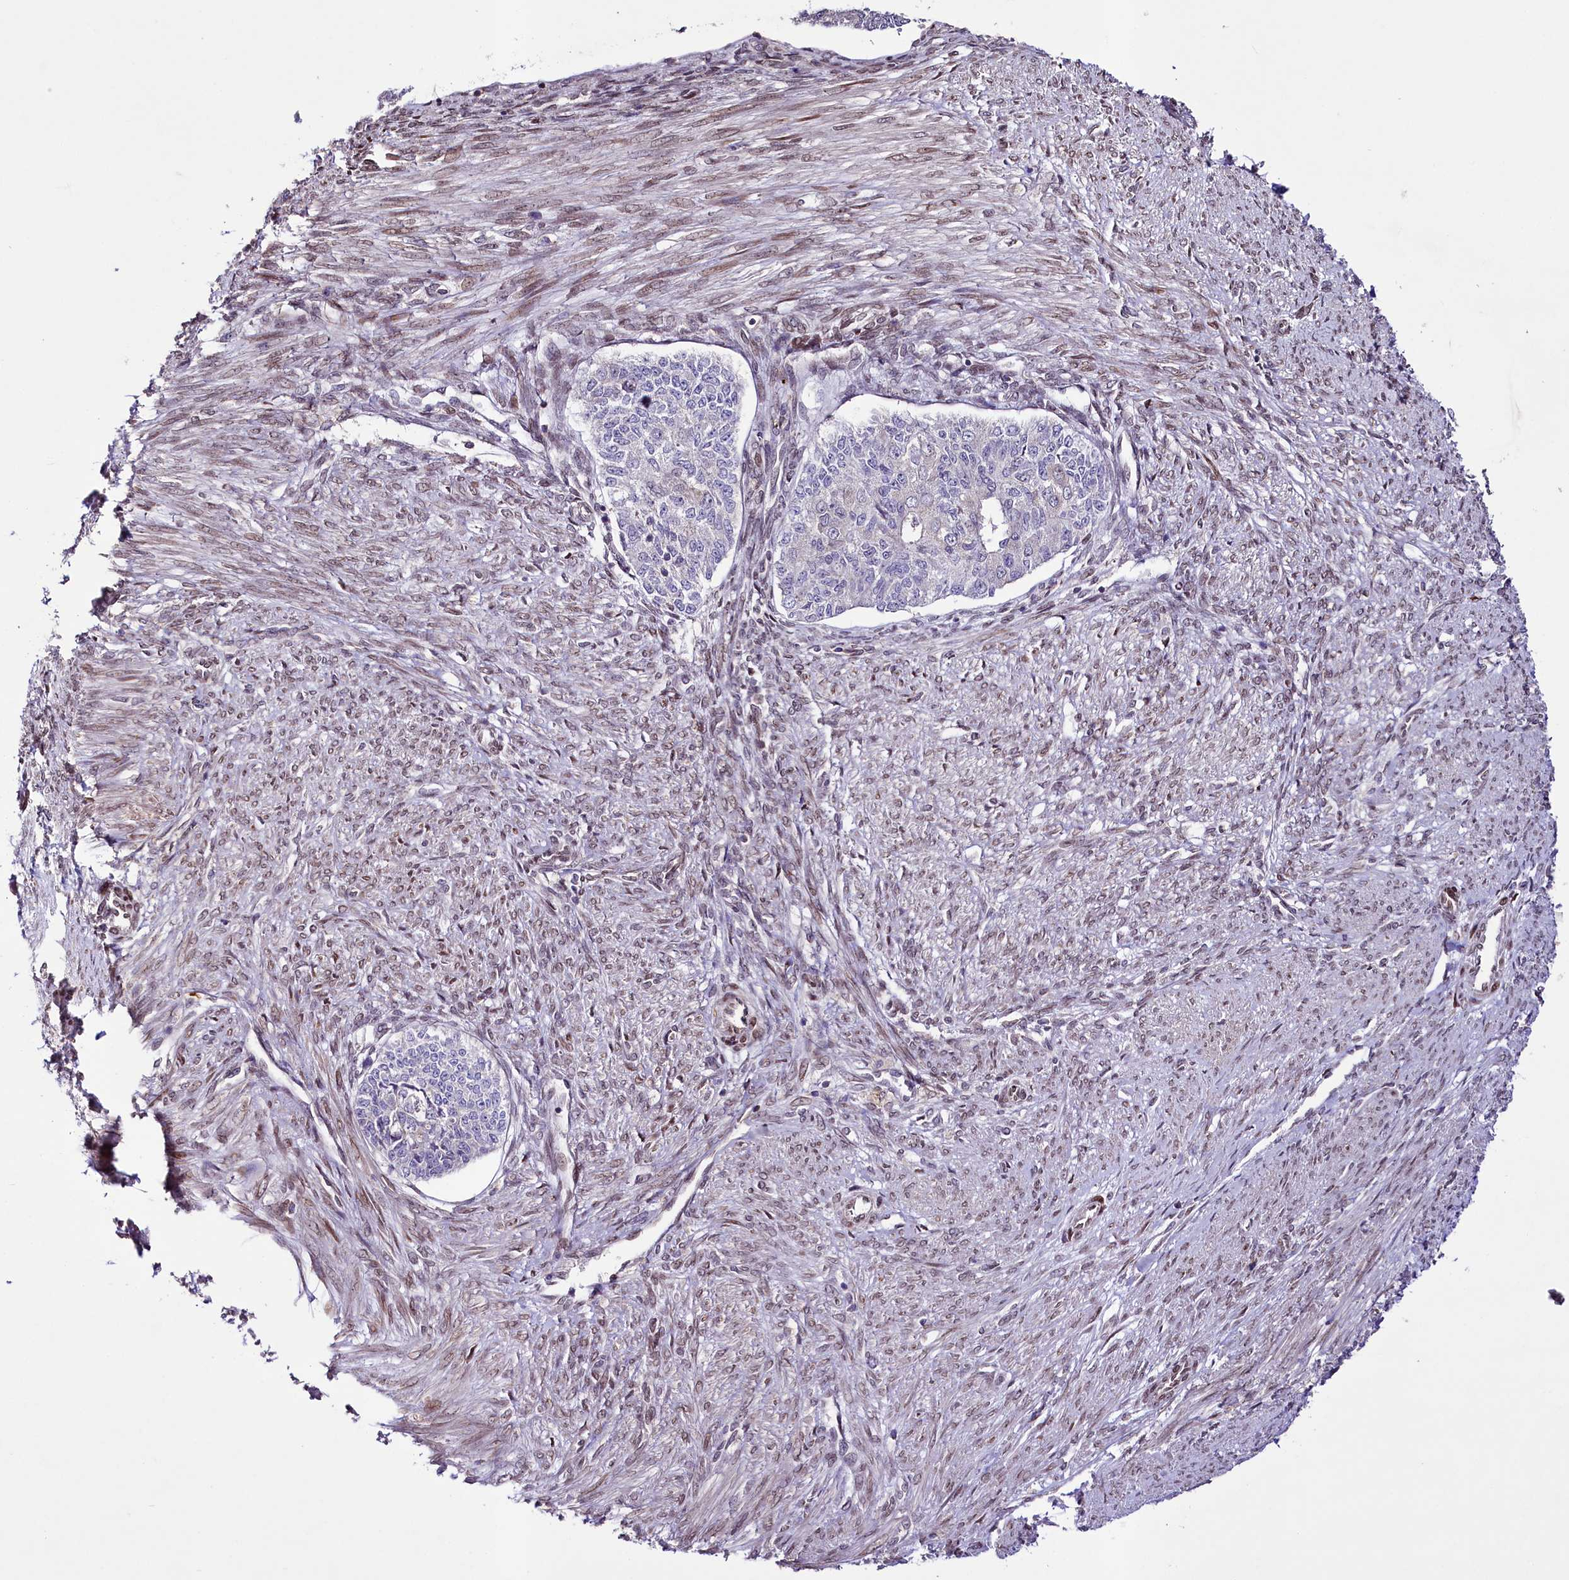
{"staining": {"intensity": "negative", "quantity": "none", "location": "none"}, "tissue": "endometrial cancer", "cell_type": "Tumor cells", "image_type": "cancer", "snomed": [{"axis": "morphology", "description": "Adenocarcinoma, NOS"}, {"axis": "topography", "description": "Endometrium"}], "caption": "Protein analysis of endometrial cancer (adenocarcinoma) displays no significant staining in tumor cells.", "gene": "ZNF226", "patient": {"sex": "female", "age": 32}}